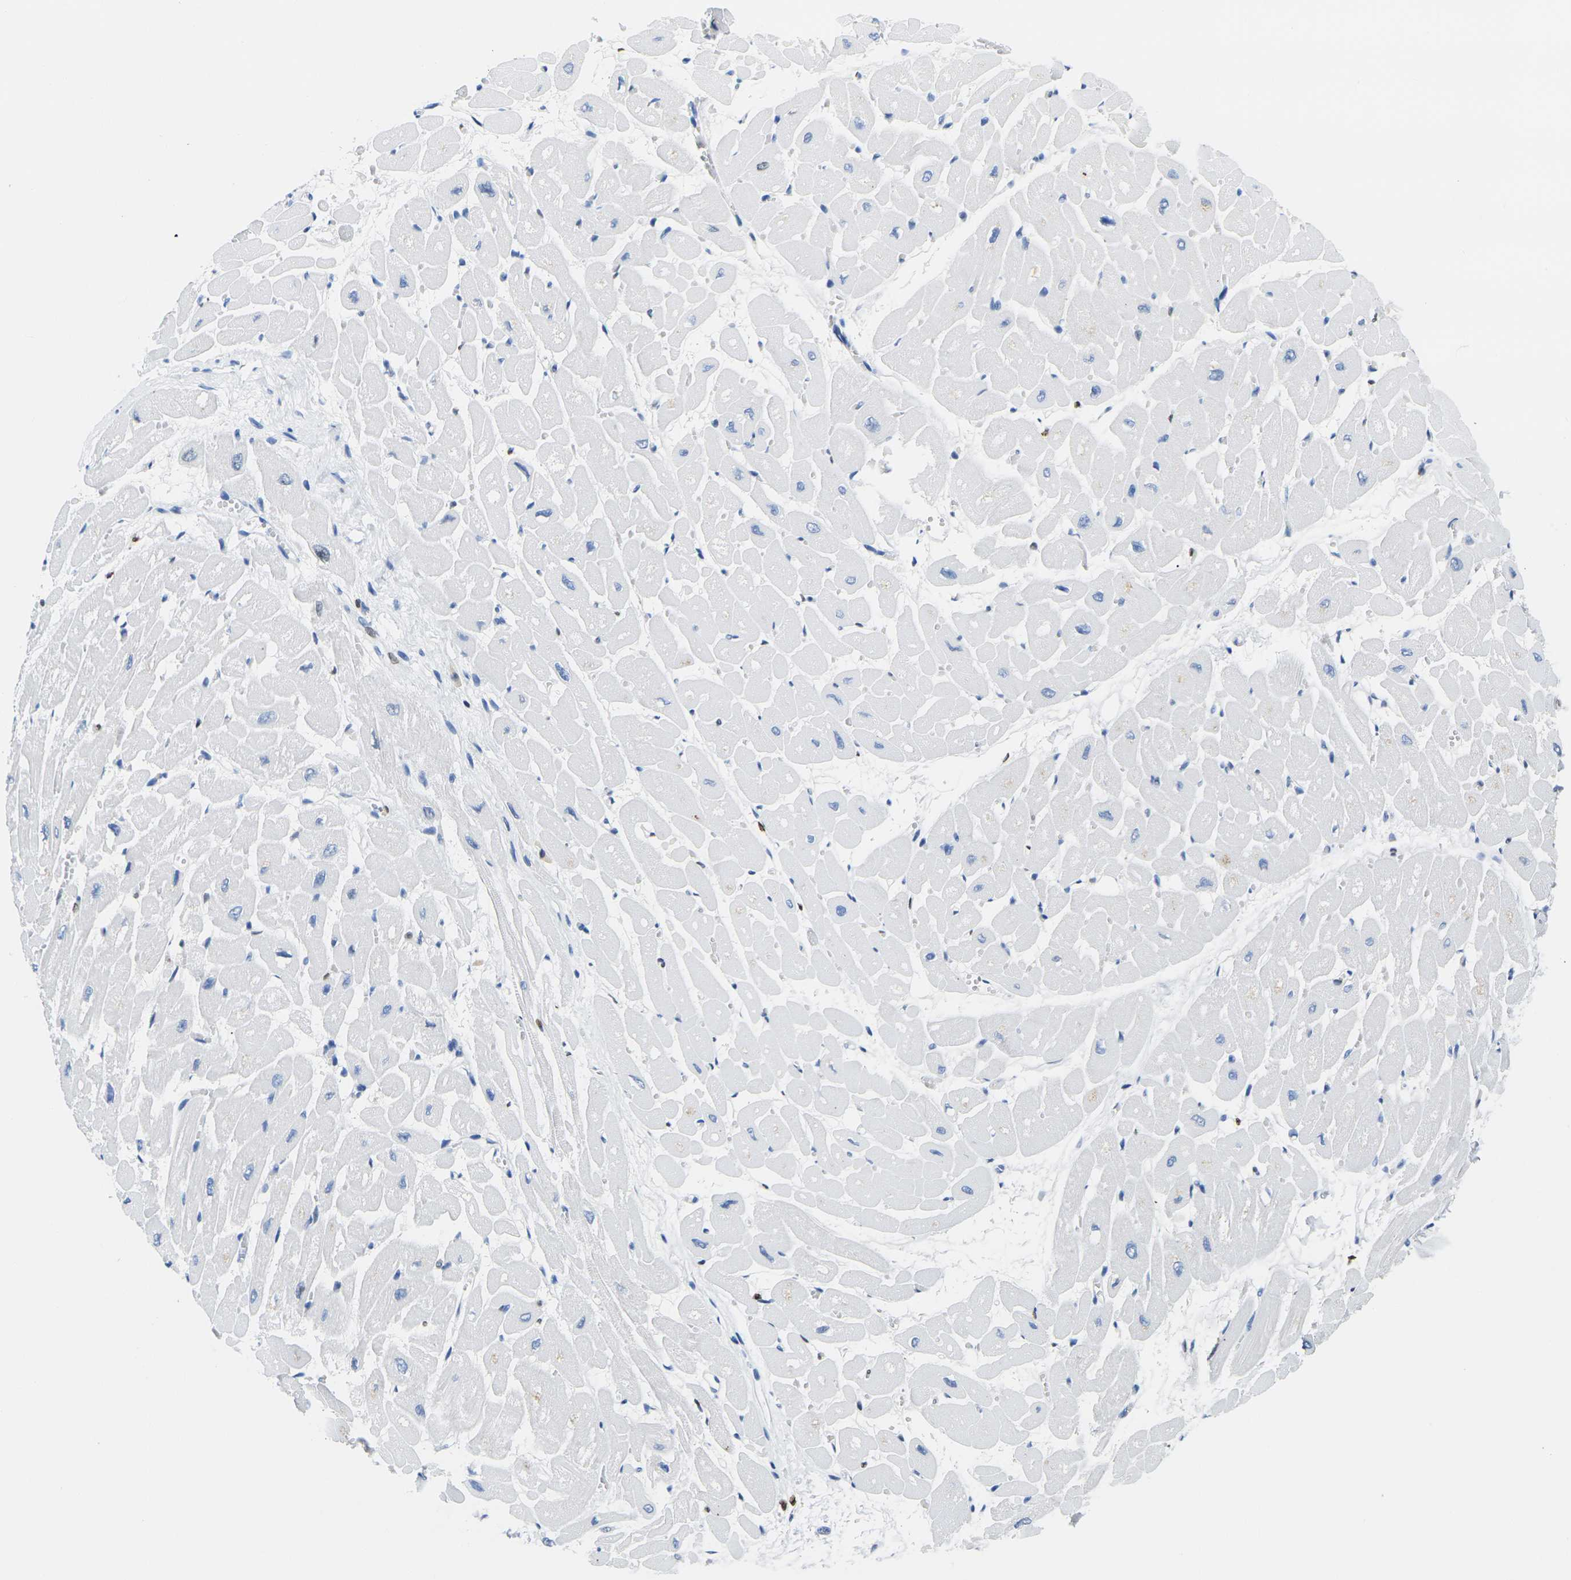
{"staining": {"intensity": "negative", "quantity": "none", "location": "none"}, "tissue": "heart muscle", "cell_type": "Cardiomyocytes", "image_type": "normal", "snomed": [{"axis": "morphology", "description": "Normal tissue, NOS"}, {"axis": "topography", "description": "Heart"}], "caption": "Heart muscle was stained to show a protein in brown. There is no significant expression in cardiomyocytes. (DAB (3,3'-diaminobenzidine) immunohistochemistry (IHC) with hematoxylin counter stain).", "gene": "DRAXIN", "patient": {"sex": "male", "age": 45}}